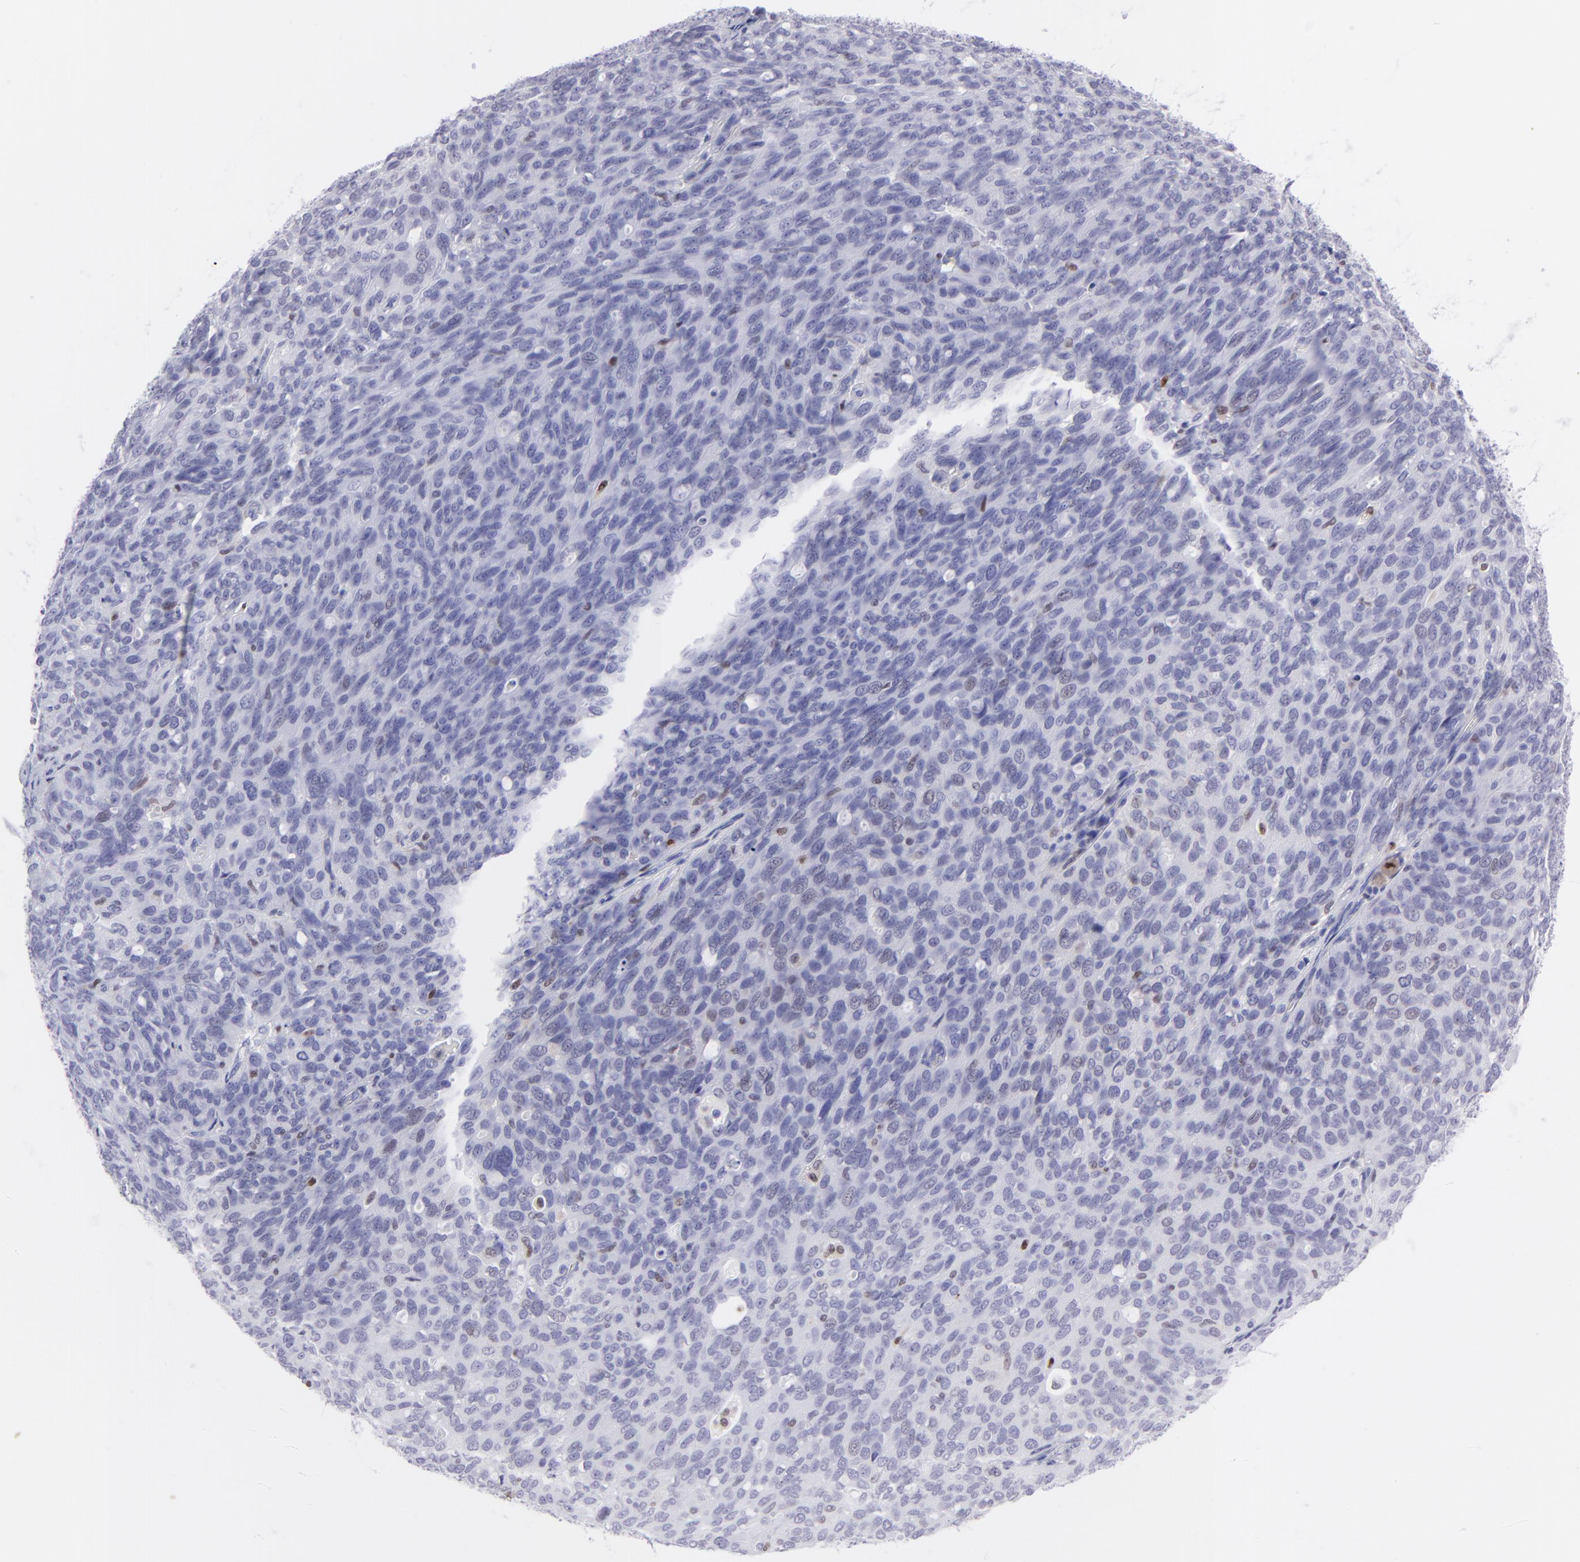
{"staining": {"intensity": "negative", "quantity": "none", "location": "none"}, "tissue": "ovarian cancer", "cell_type": "Tumor cells", "image_type": "cancer", "snomed": [{"axis": "morphology", "description": "Carcinoma, endometroid"}, {"axis": "topography", "description": "Ovary"}], "caption": "Tumor cells are negative for protein expression in human ovarian cancer.", "gene": "MITF", "patient": {"sex": "female", "age": 60}}